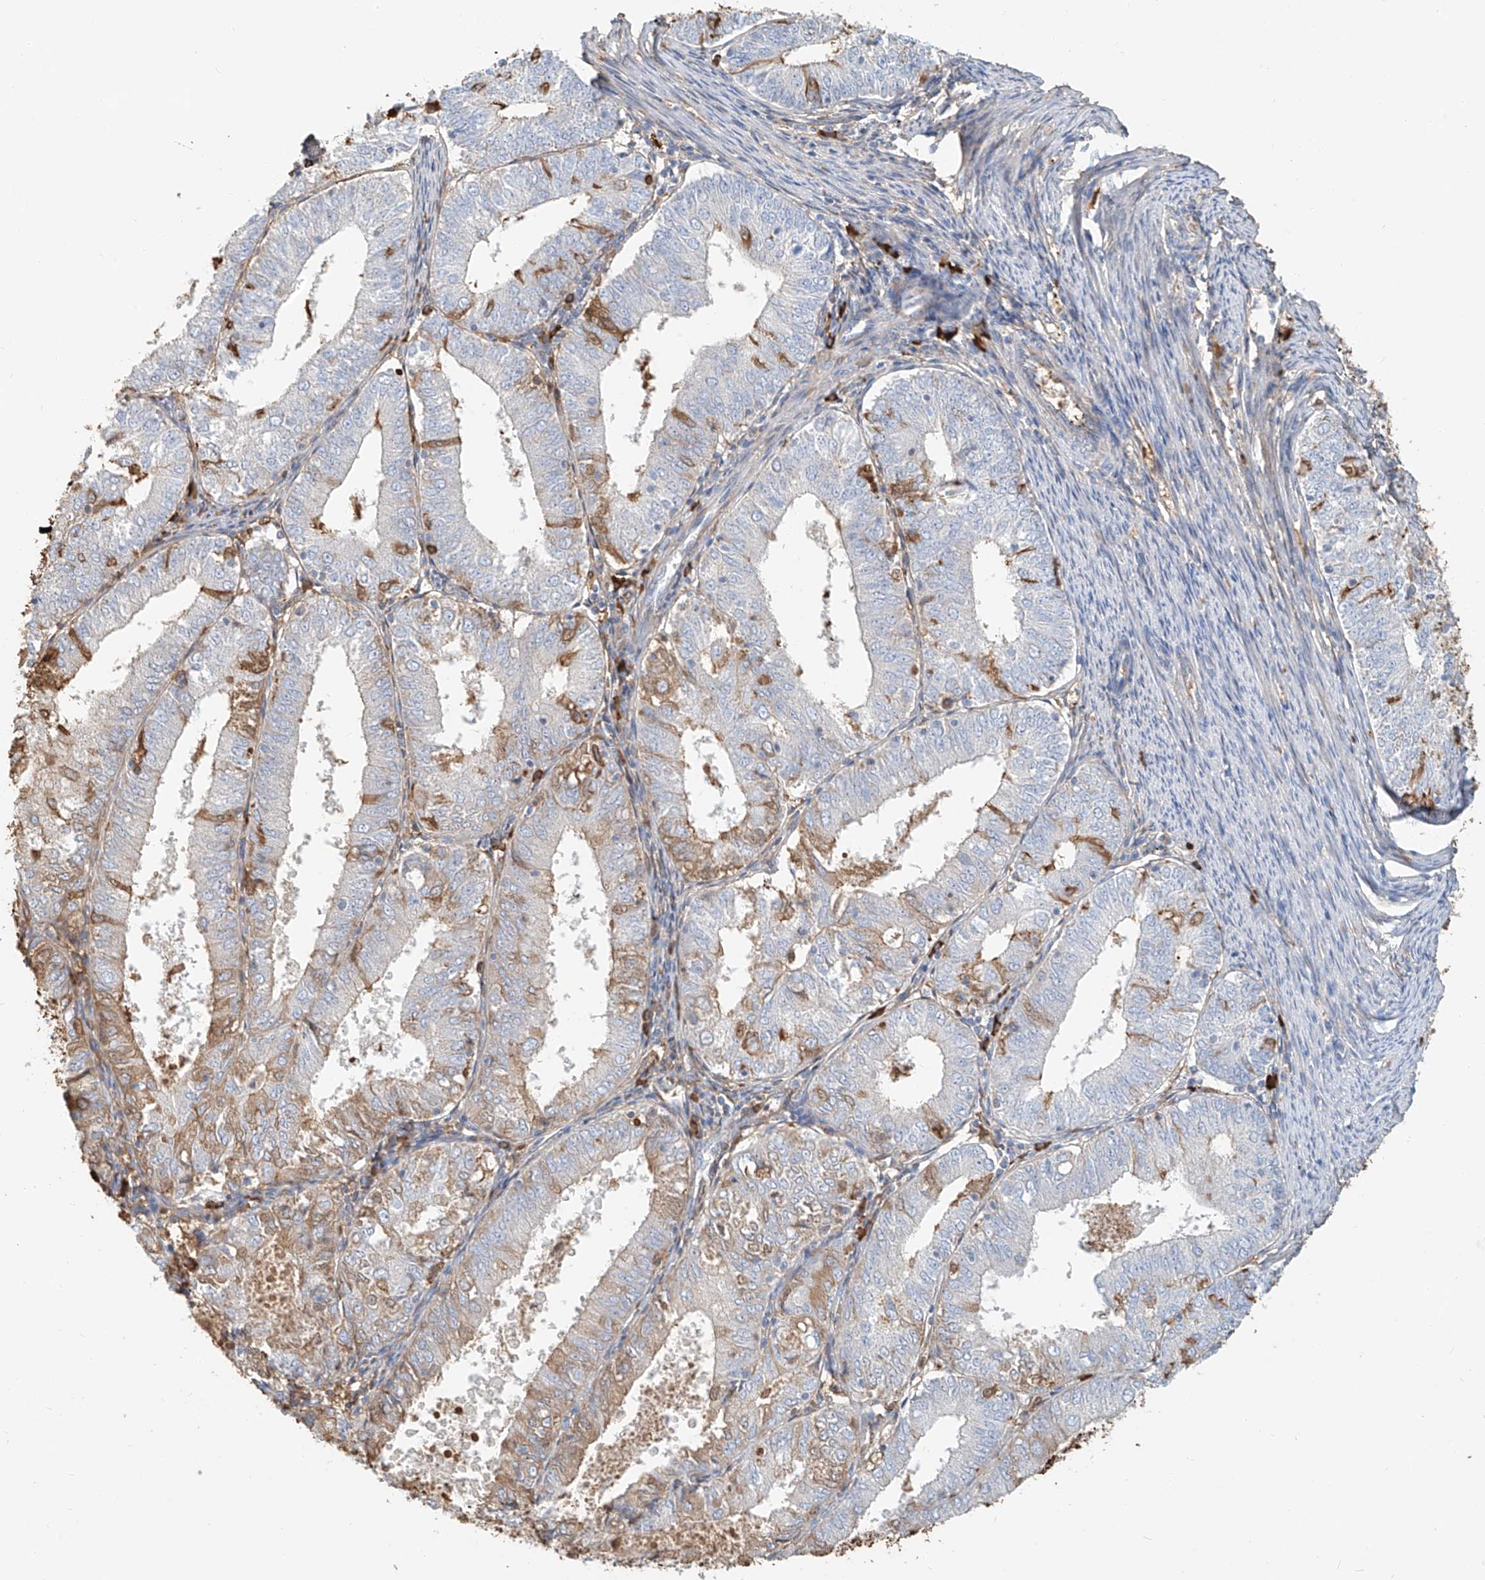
{"staining": {"intensity": "weak", "quantity": "25%-75%", "location": "cytoplasmic/membranous"}, "tissue": "endometrial cancer", "cell_type": "Tumor cells", "image_type": "cancer", "snomed": [{"axis": "morphology", "description": "Adenocarcinoma, NOS"}, {"axis": "topography", "description": "Endometrium"}], "caption": "Adenocarcinoma (endometrial) stained with a protein marker demonstrates weak staining in tumor cells.", "gene": "ZFP30", "patient": {"sex": "female", "age": 57}}